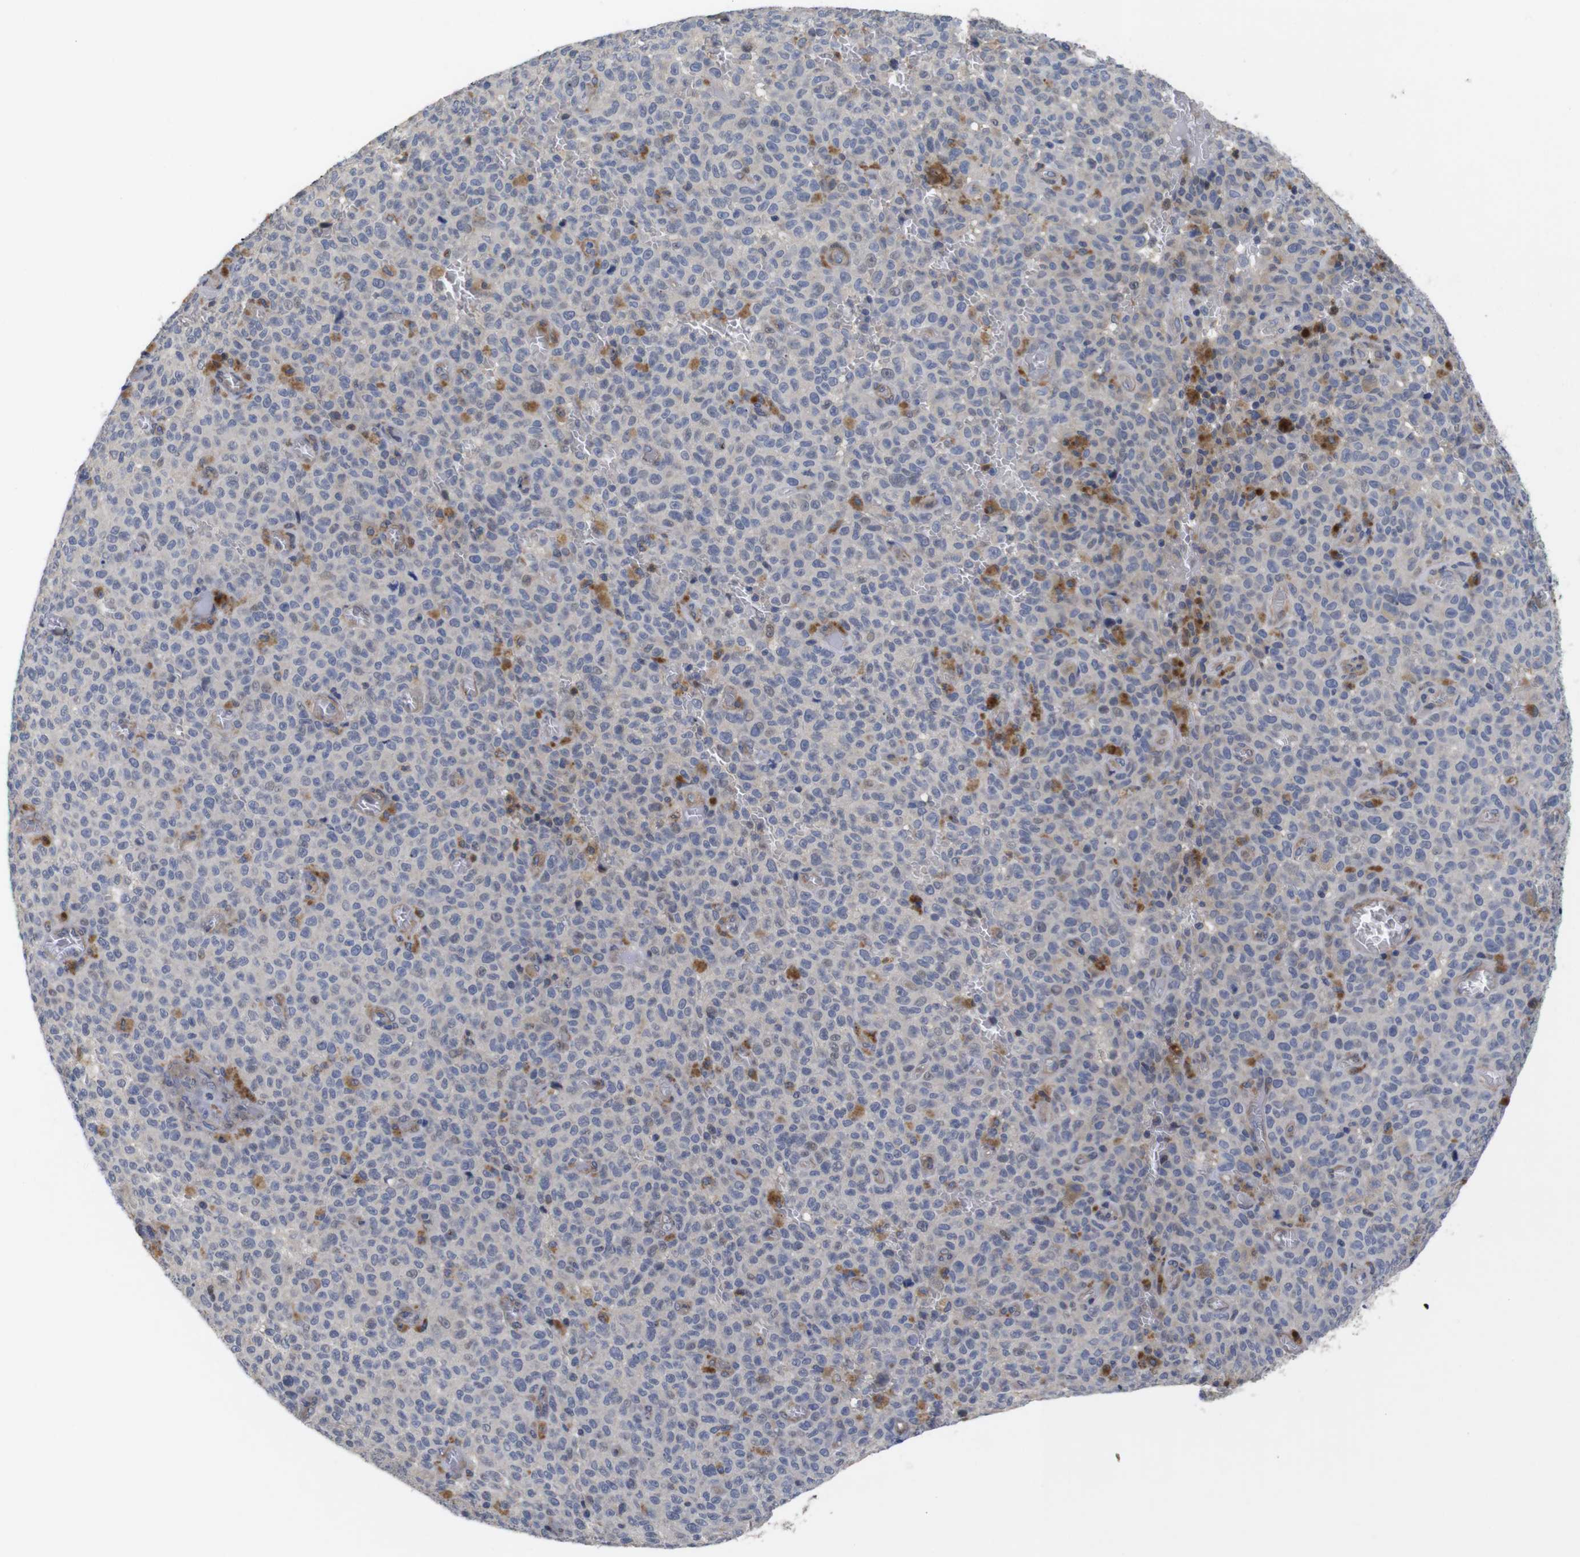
{"staining": {"intensity": "negative", "quantity": "none", "location": "none"}, "tissue": "melanoma", "cell_type": "Tumor cells", "image_type": "cancer", "snomed": [{"axis": "morphology", "description": "Malignant melanoma, NOS"}, {"axis": "topography", "description": "Skin"}], "caption": "An immunohistochemistry (IHC) image of melanoma is shown. There is no staining in tumor cells of melanoma. (DAB immunohistochemistry, high magnification).", "gene": "FNTA", "patient": {"sex": "female", "age": 82}}